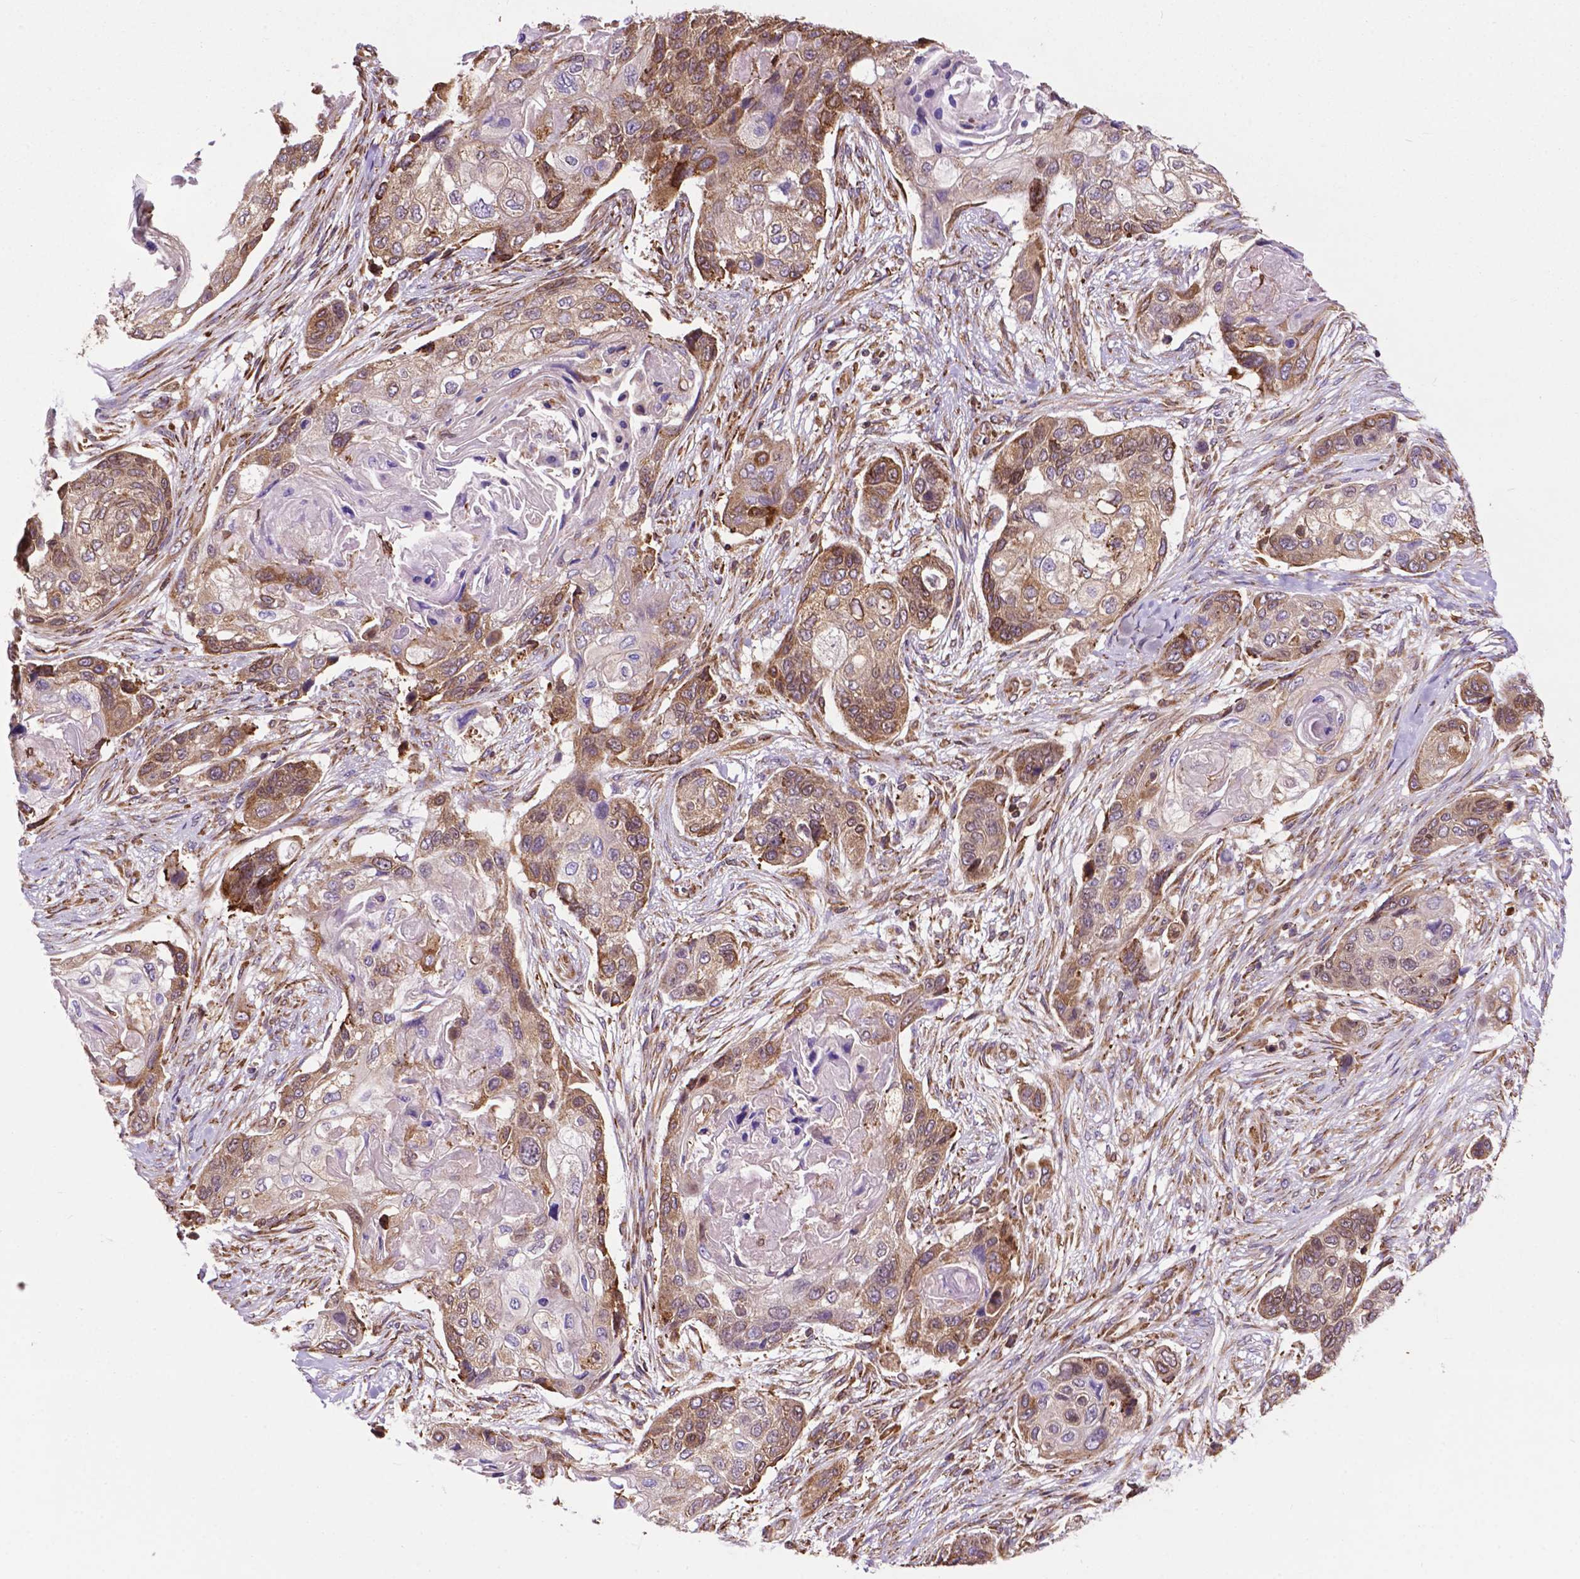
{"staining": {"intensity": "weak", "quantity": "25%-75%", "location": "cytoplasmic/membranous"}, "tissue": "lung cancer", "cell_type": "Tumor cells", "image_type": "cancer", "snomed": [{"axis": "morphology", "description": "Squamous cell carcinoma, NOS"}, {"axis": "topography", "description": "Lung"}], "caption": "Immunohistochemistry (DAB (3,3'-diaminobenzidine)) staining of squamous cell carcinoma (lung) displays weak cytoplasmic/membranous protein expression in about 25%-75% of tumor cells.", "gene": "GANAB", "patient": {"sex": "male", "age": 69}}